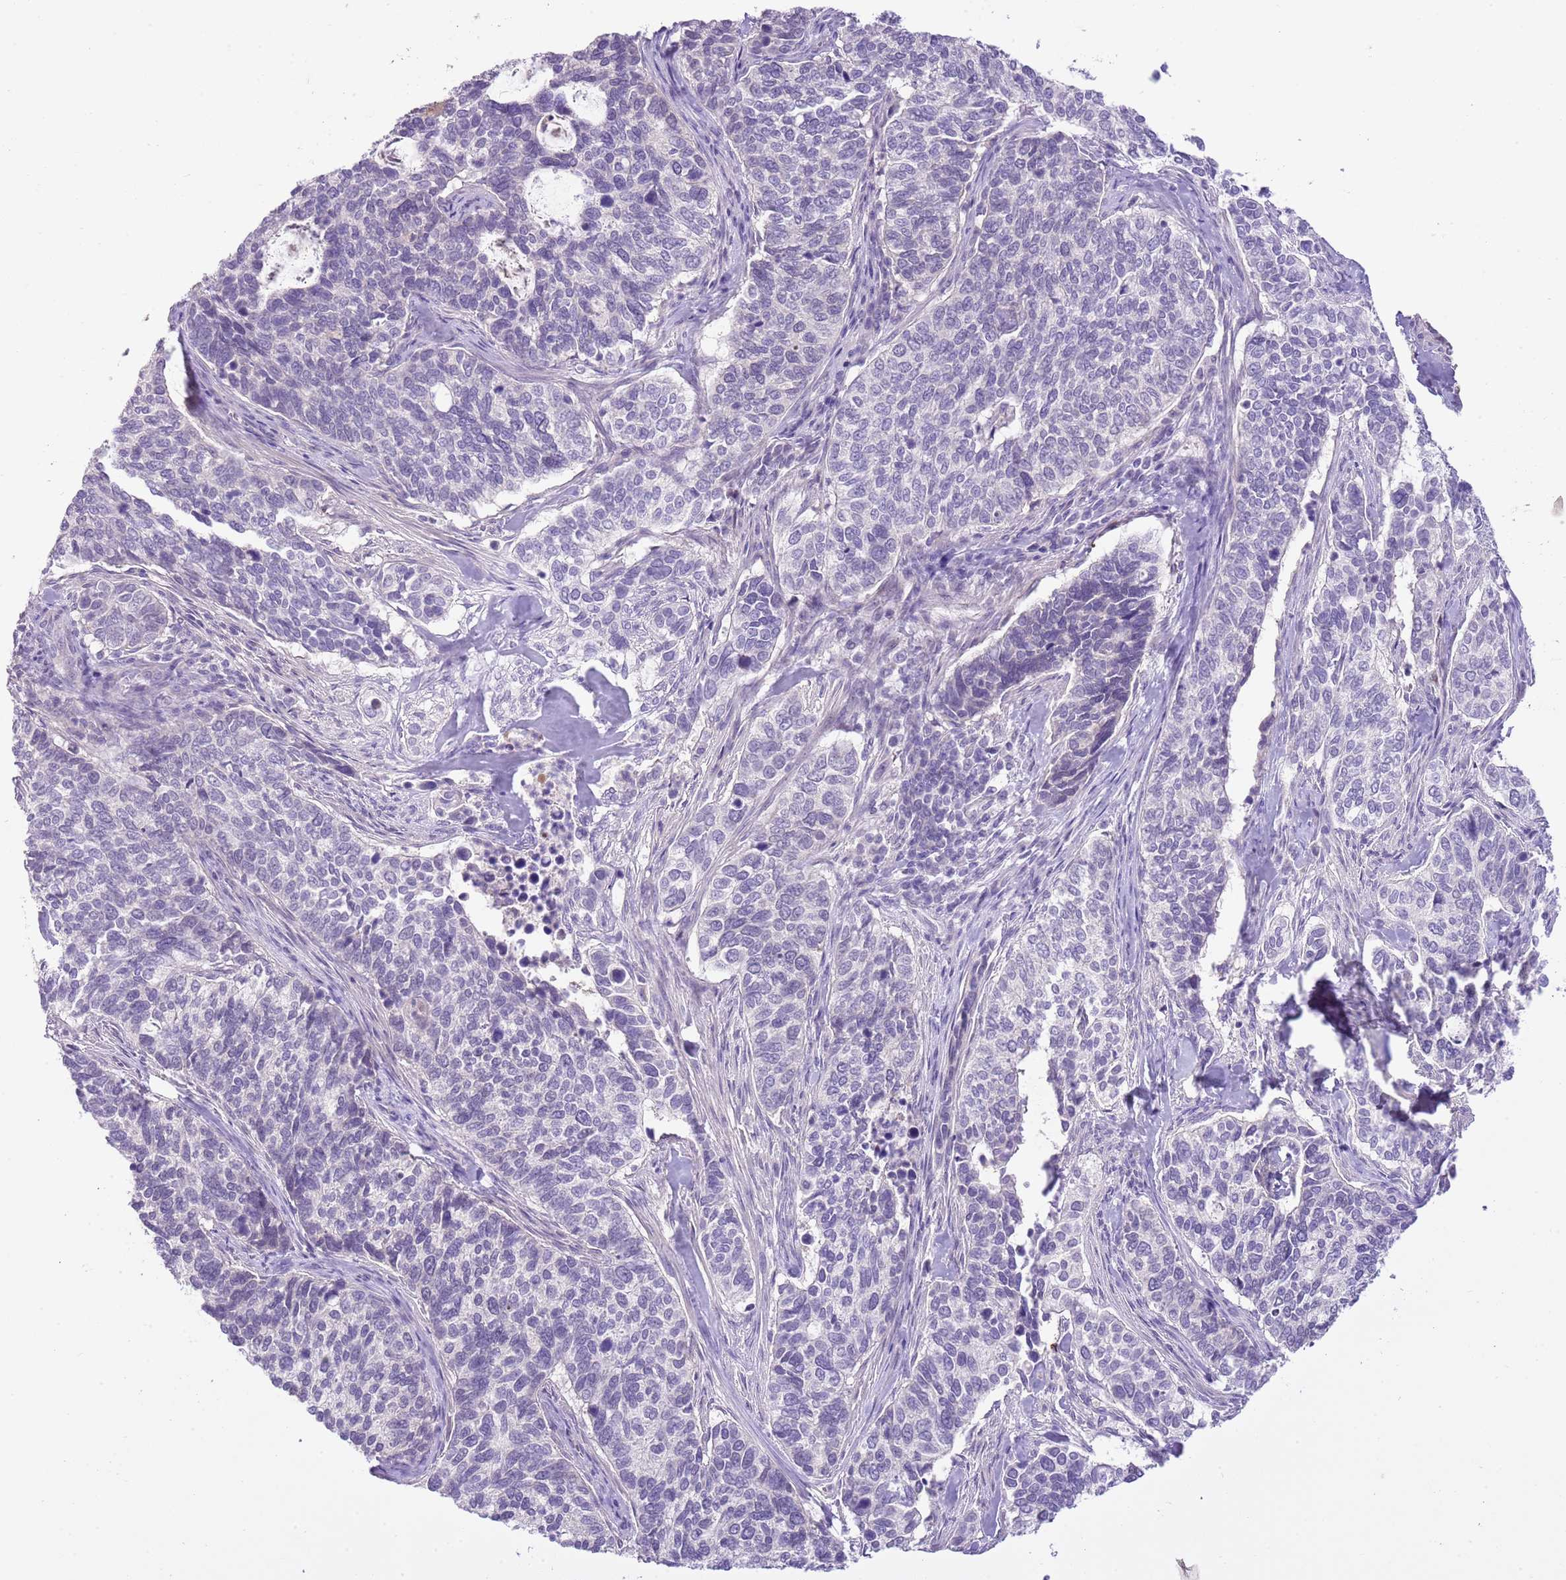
{"staining": {"intensity": "negative", "quantity": "none", "location": "none"}, "tissue": "cervical cancer", "cell_type": "Tumor cells", "image_type": "cancer", "snomed": [{"axis": "morphology", "description": "Squamous cell carcinoma, NOS"}, {"axis": "topography", "description": "Cervix"}], "caption": "Tumor cells are negative for brown protein staining in cervical cancer (squamous cell carcinoma).", "gene": "XPO7", "patient": {"sex": "female", "age": 38}}